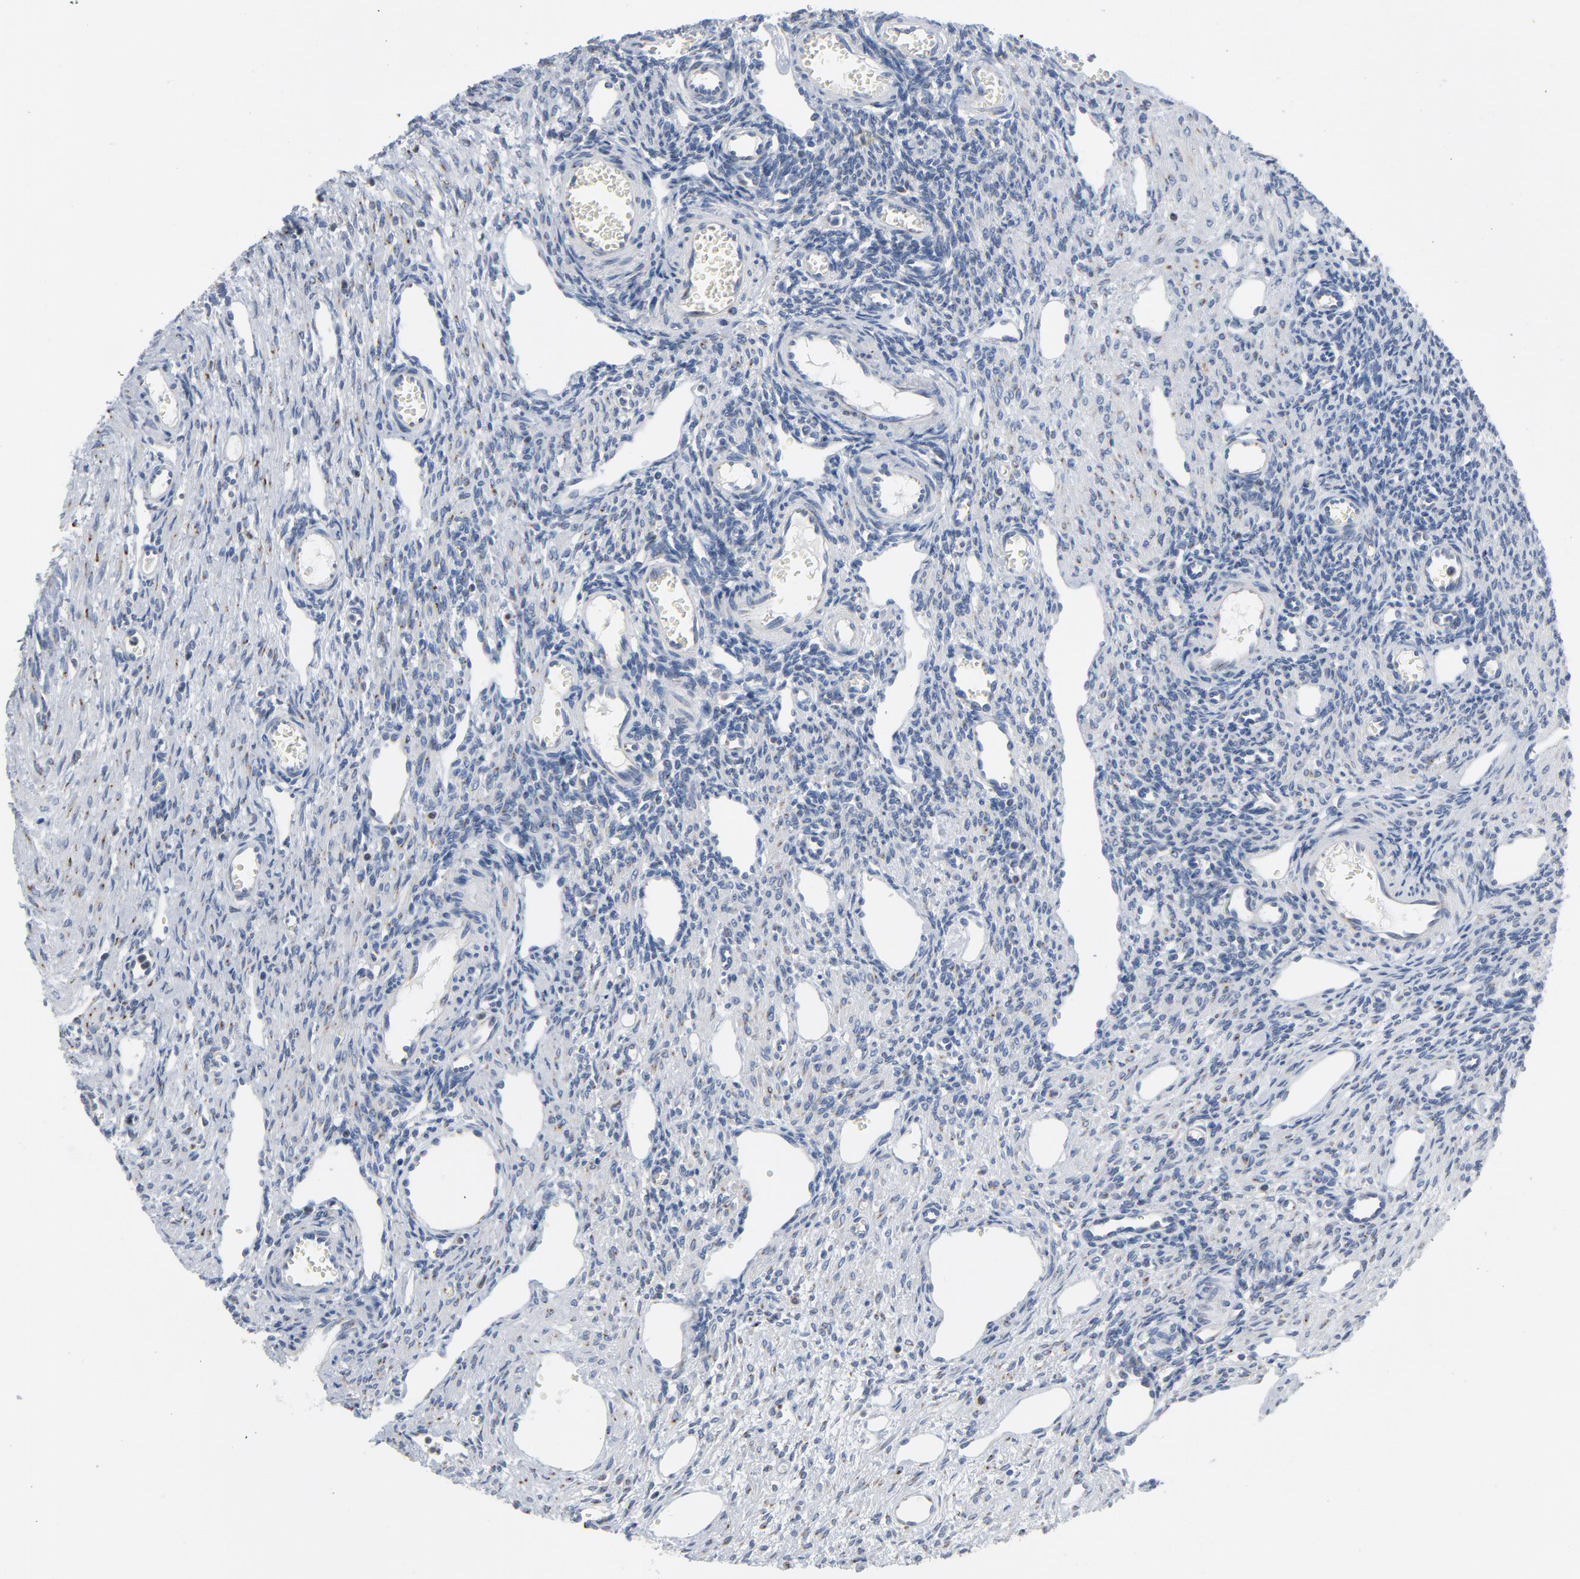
{"staining": {"intensity": "moderate", "quantity": "<25%", "location": "cytoplasmic/membranous"}, "tissue": "ovary", "cell_type": "Ovarian stroma cells", "image_type": "normal", "snomed": [{"axis": "morphology", "description": "Normal tissue, NOS"}, {"axis": "topography", "description": "Ovary"}], "caption": "A brown stain shows moderate cytoplasmic/membranous expression of a protein in ovarian stroma cells of benign ovary.", "gene": "YIPF6", "patient": {"sex": "female", "age": 33}}